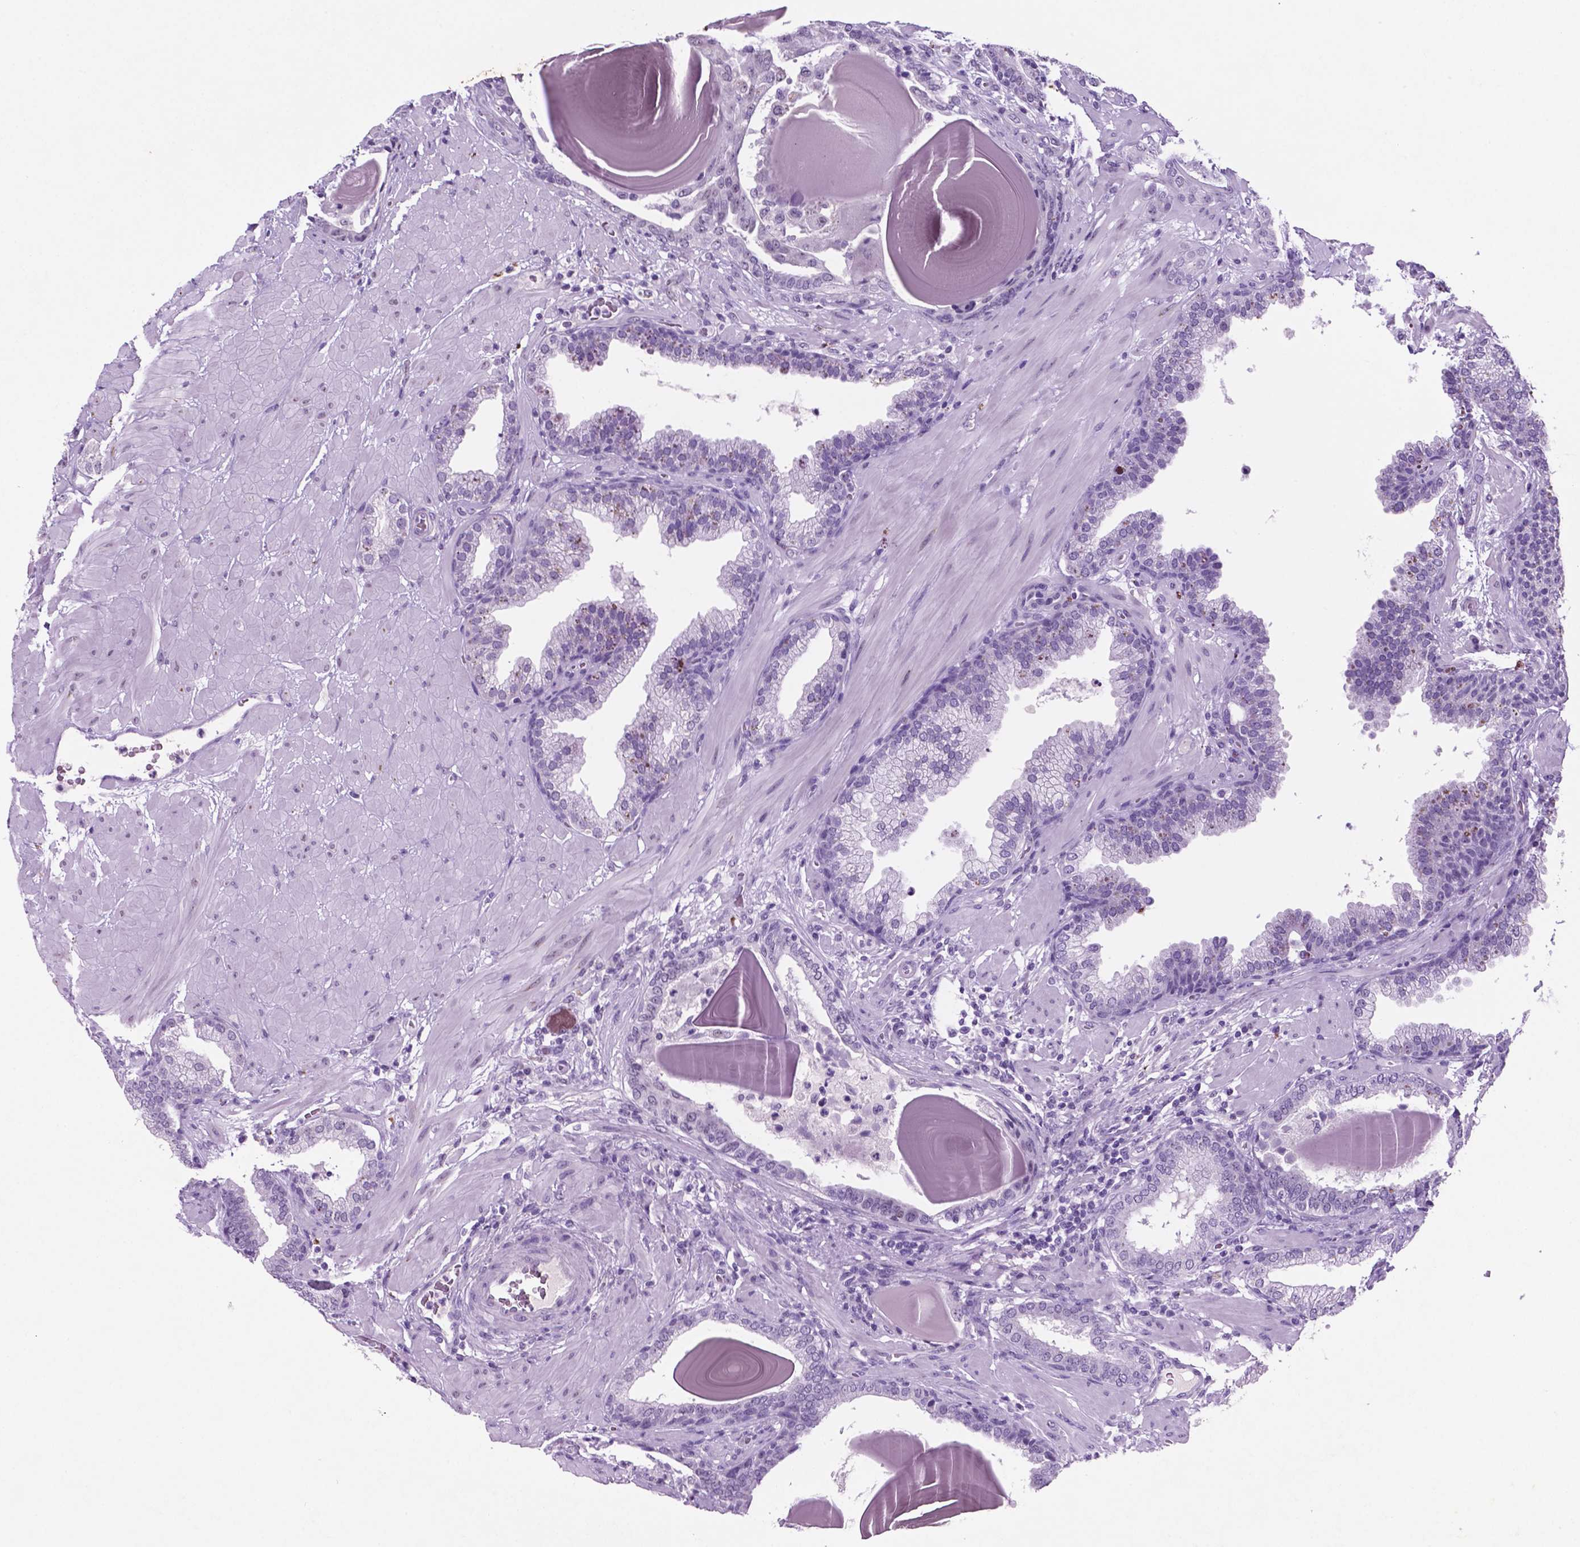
{"staining": {"intensity": "negative", "quantity": "none", "location": "none"}, "tissue": "prostate cancer", "cell_type": "Tumor cells", "image_type": "cancer", "snomed": [{"axis": "morphology", "description": "Adenocarcinoma, Low grade"}, {"axis": "topography", "description": "Prostate"}], "caption": "IHC of prostate cancer reveals no expression in tumor cells.", "gene": "C18orf21", "patient": {"sex": "male", "age": 57}}